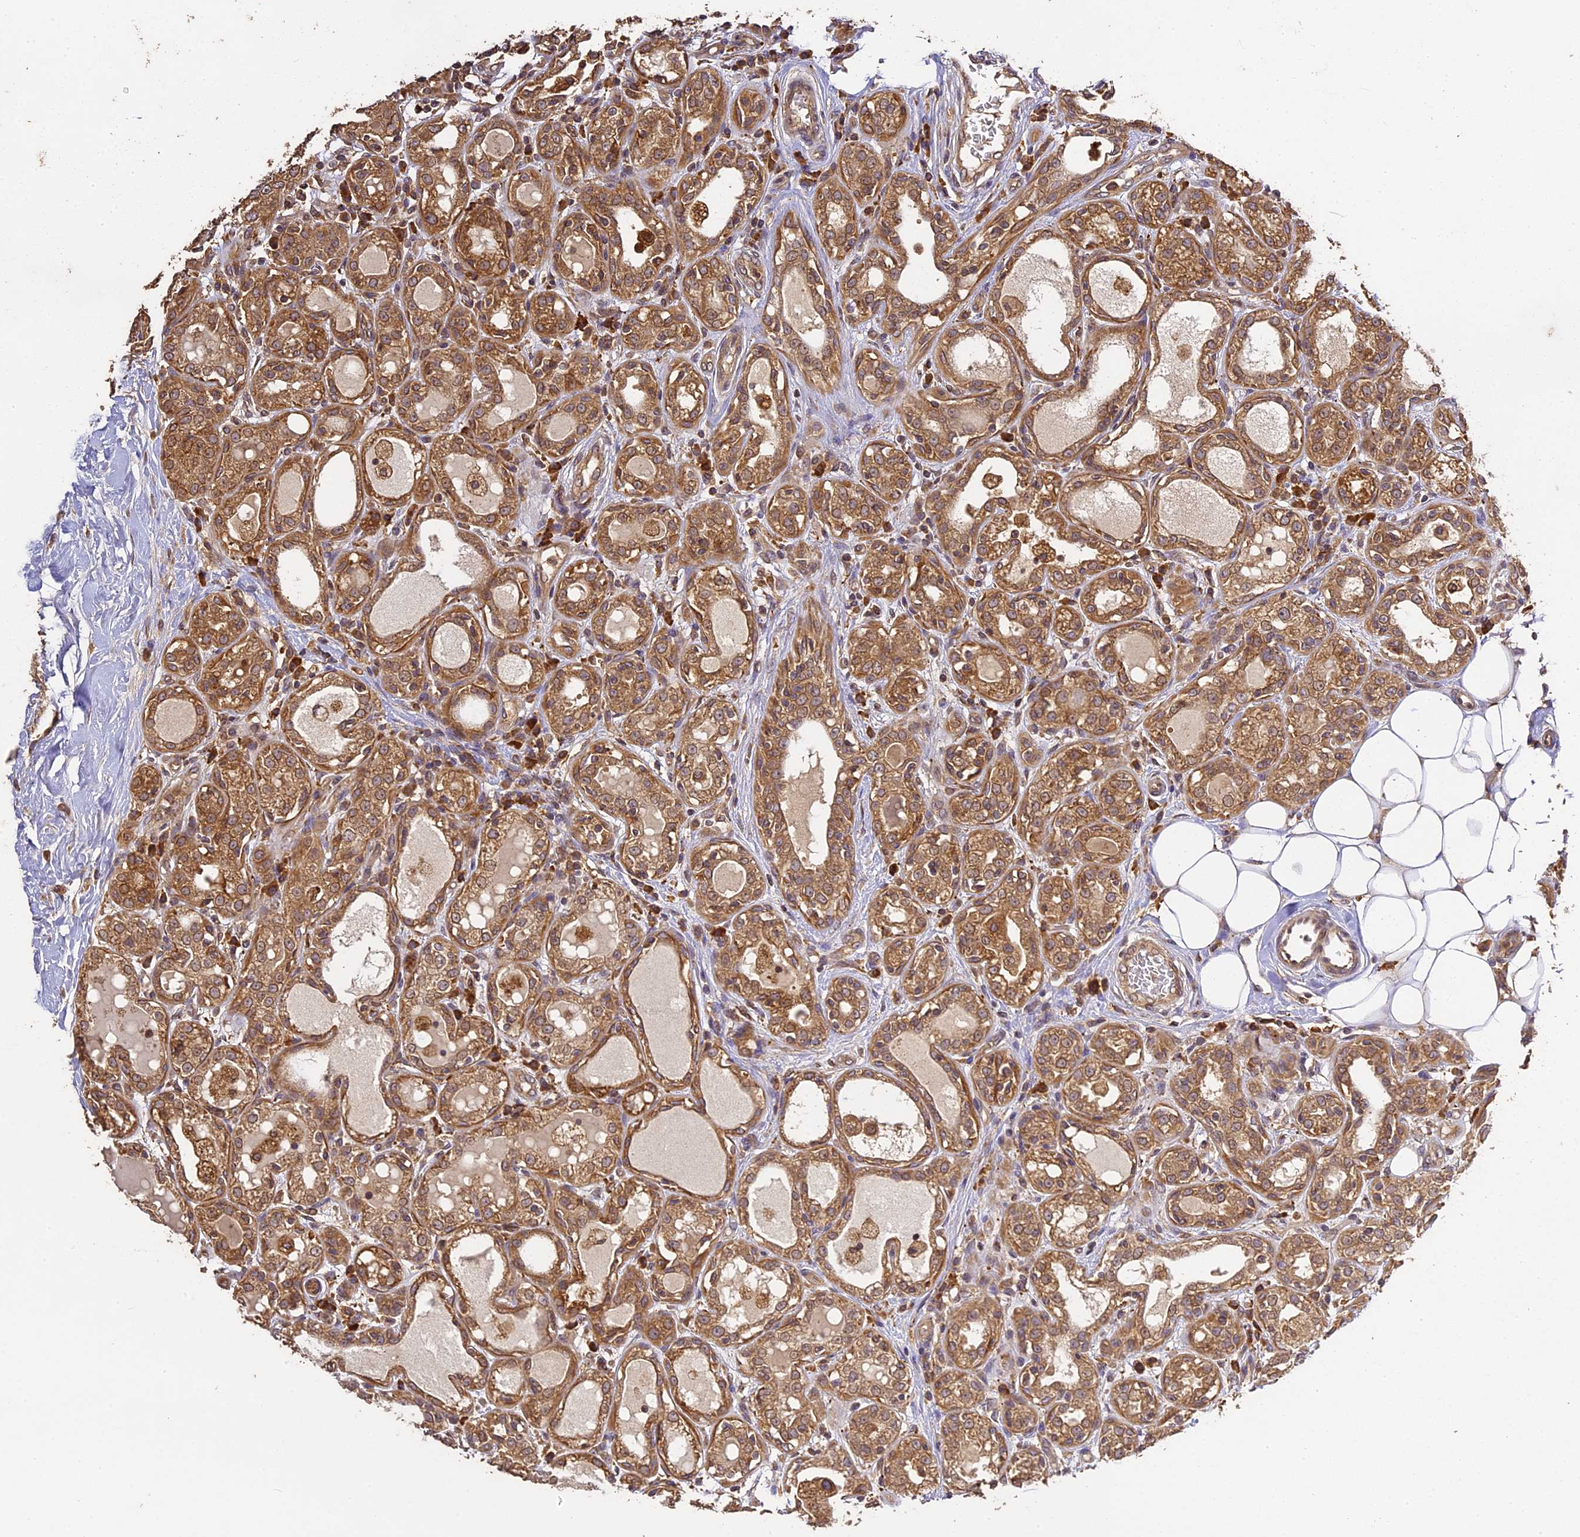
{"staining": {"intensity": "moderate", "quantity": ">75%", "location": "cytoplasmic/membranous"}, "tissue": "breast cancer", "cell_type": "Tumor cells", "image_type": "cancer", "snomed": [{"axis": "morphology", "description": "Duct carcinoma"}, {"axis": "topography", "description": "Breast"}], "caption": "Immunohistochemistry (IHC) of human breast invasive ductal carcinoma reveals medium levels of moderate cytoplasmic/membranous expression in about >75% of tumor cells.", "gene": "BRAP", "patient": {"sex": "female", "age": 27}}